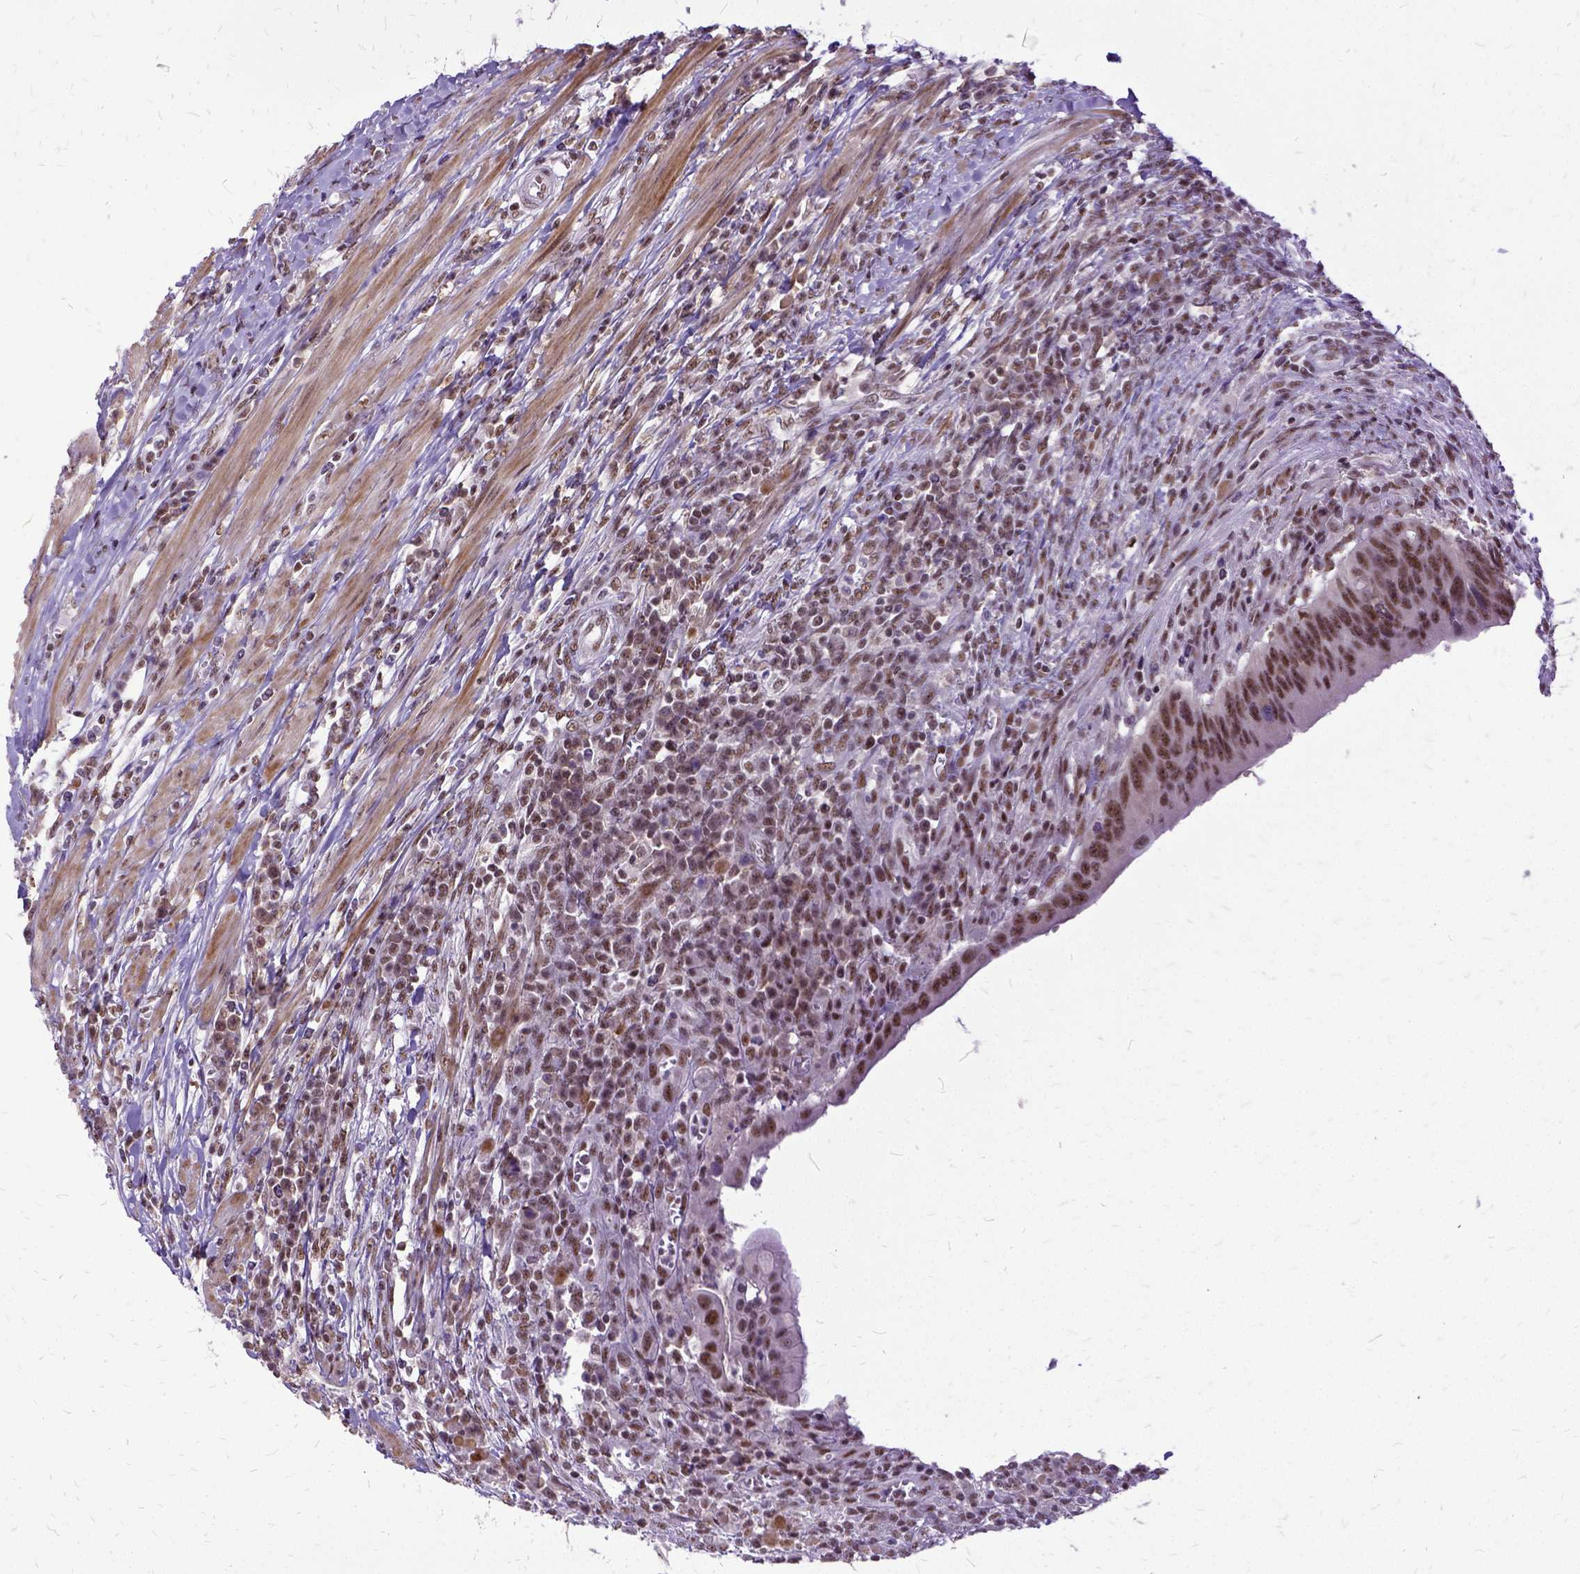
{"staining": {"intensity": "moderate", "quantity": ">75%", "location": "nuclear"}, "tissue": "colorectal cancer", "cell_type": "Tumor cells", "image_type": "cancer", "snomed": [{"axis": "morphology", "description": "Adenocarcinoma, NOS"}, {"axis": "topography", "description": "Colon"}], "caption": "Protein expression analysis of human colorectal cancer reveals moderate nuclear expression in about >75% of tumor cells.", "gene": "SETD1A", "patient": {"sex": "male", "age": 65}}